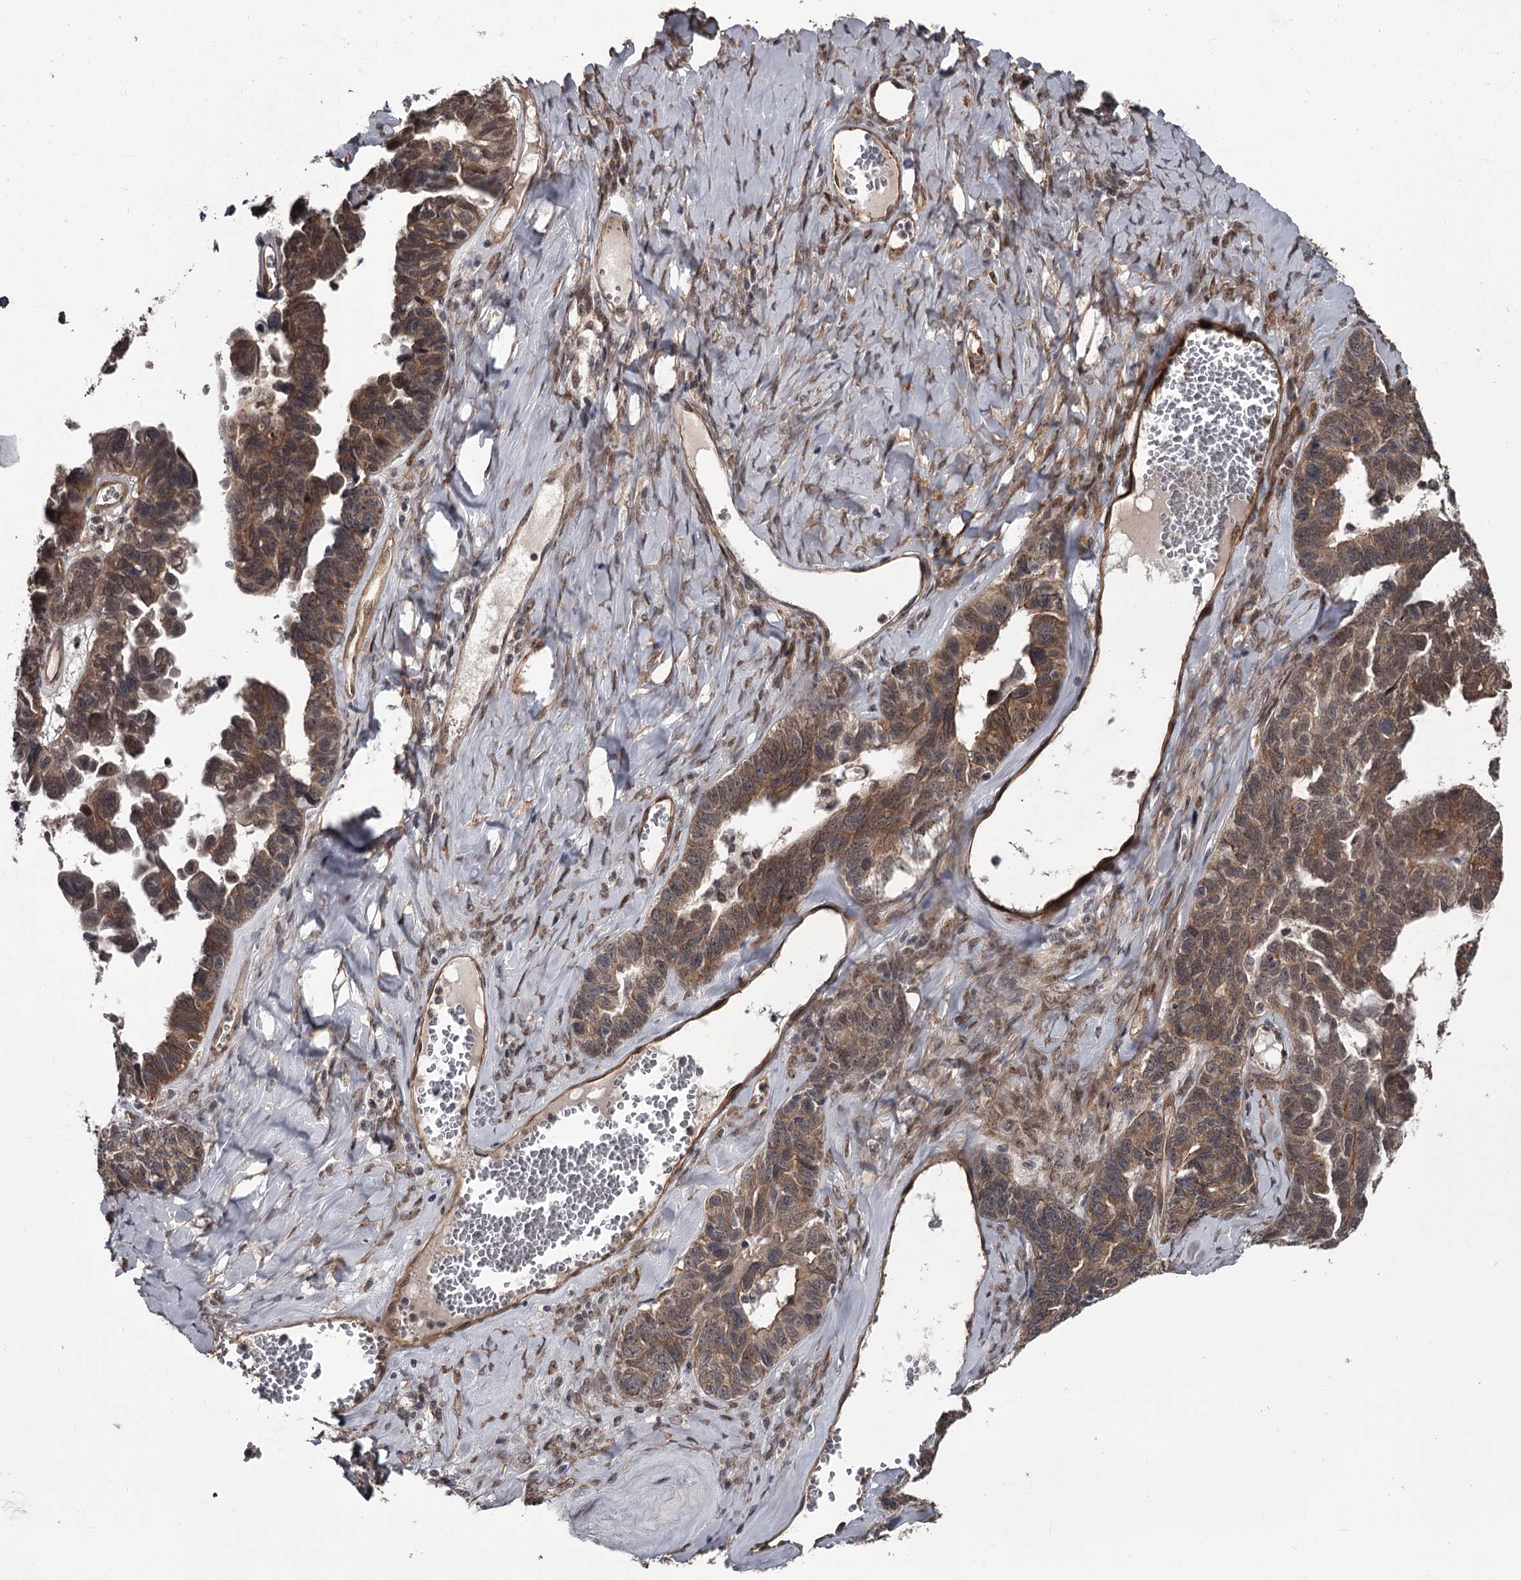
{"staining": {"intensity": "moderate", "quantity": ">75%", "location": "cytoplasmic/membranous"}, "tissue": "ovarian cancer", "cell_type": "Tumor cells", "image_type": "cancer", "snomed": [{"axis": "morphology", "description": "Cystadenocarcinoma, serous, NOS"}, {"axis": "topography", "description": "Ovary"}], "caption": "This is an image of immunohistochemistry staining of ovarian cancer (serous cystadenocarcinoma), which shows moderate staining in the cytoplasmic/membranous of tumor cells.", "gene": "CDC42EP2", "patient": {"sex": "female", "age": 79}}